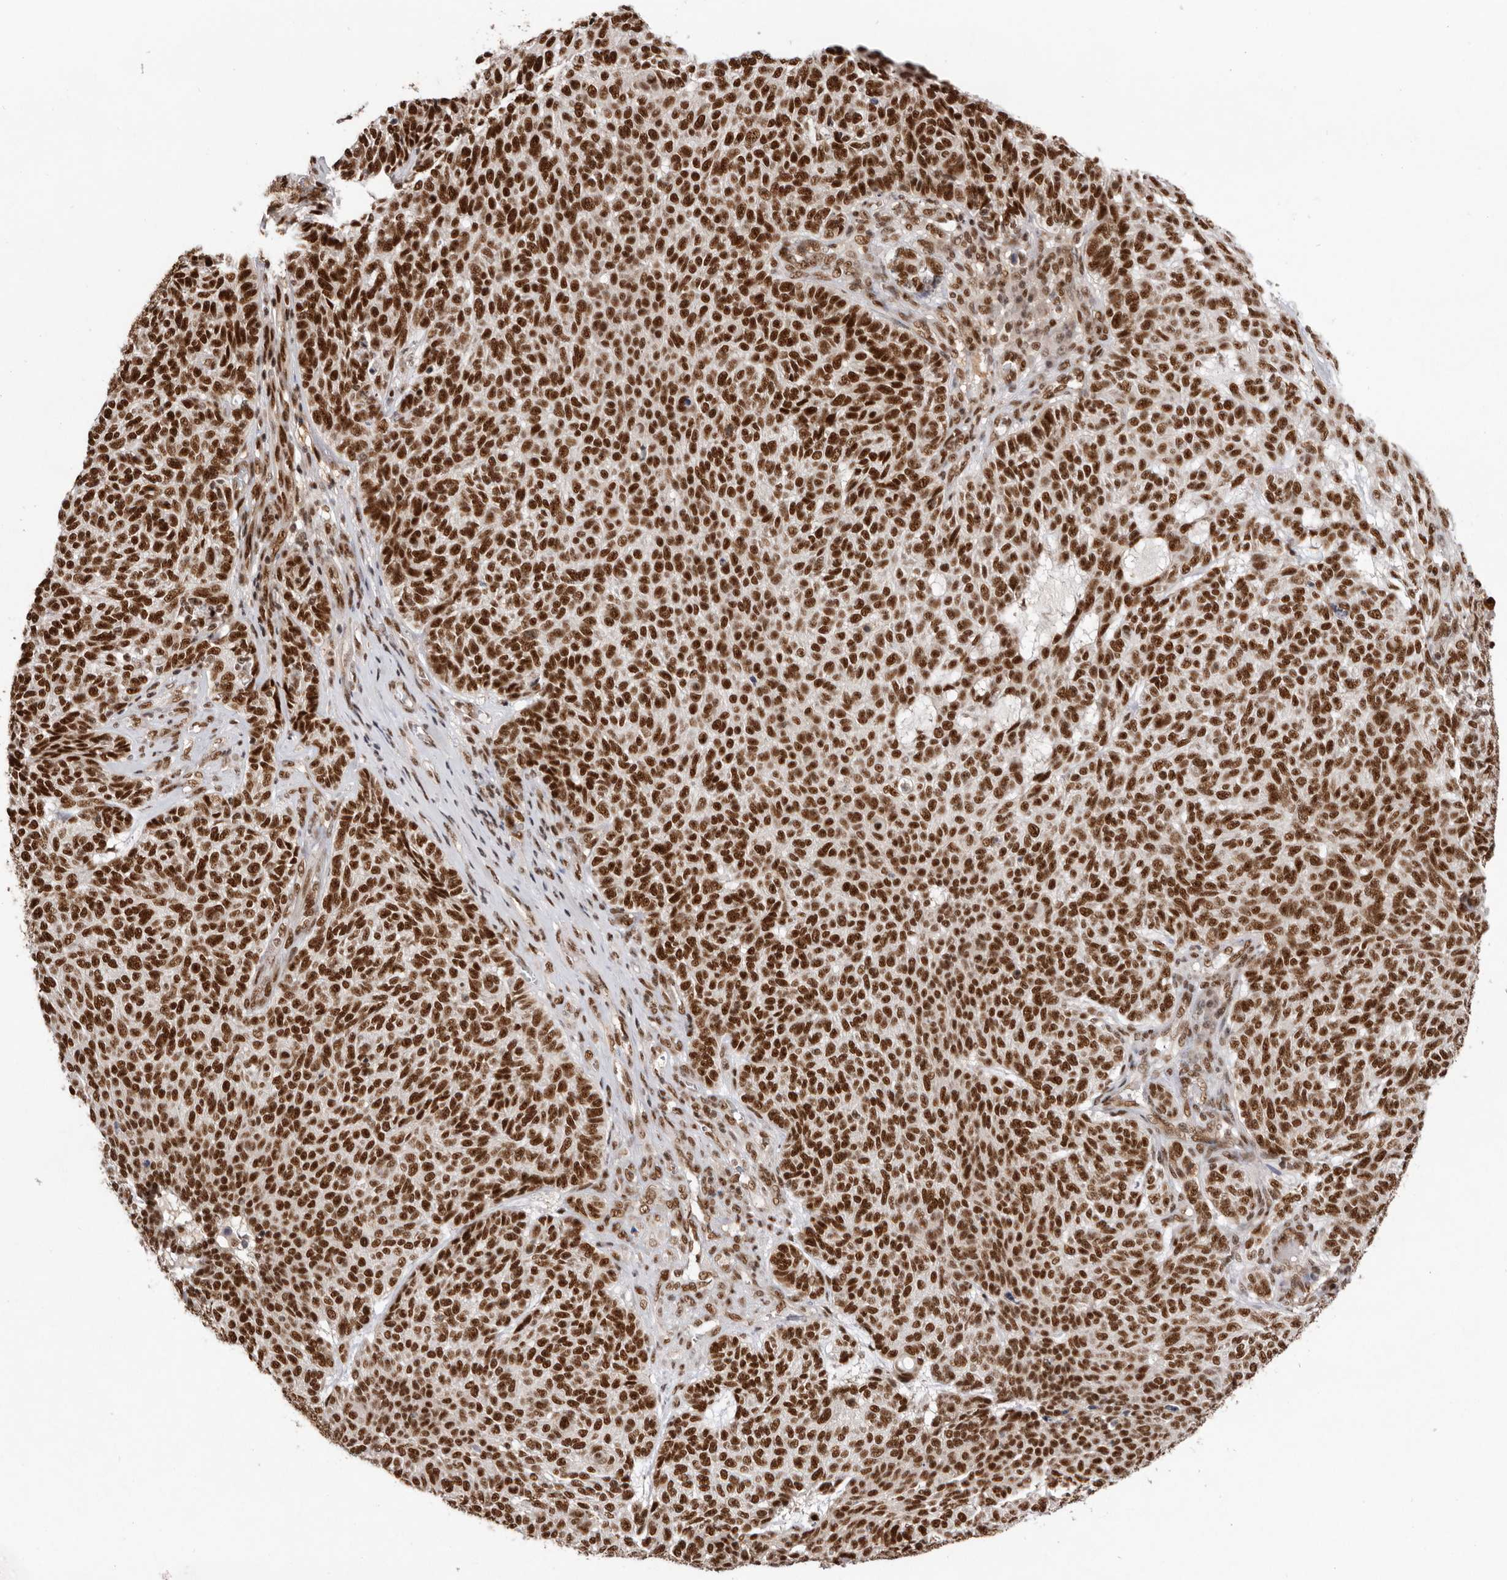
{"staining": {"intensity": "strong", "quantity": ">75%", "location": "nuclear"}, "tissue": "skin cancer", "cell_type": "Tumor cells", "image_type": "cancer", "snomed": [{"axis": "morphology", "description": "Squamous cell carcinoma, NOS"}, {"axis": "topography", "description": "Skin"}], "caption": "IHC histopathology image of neoplastic tissue: skin cancer (squamous cell carcinoma) stained using IHC exhibits high levels of strong protein expression localized specifically in the nuclear of tumor cells, appearing as a nuclear brown color.", "gene": "CHTOP", "patient": {"sex": "female", "age": 90}}